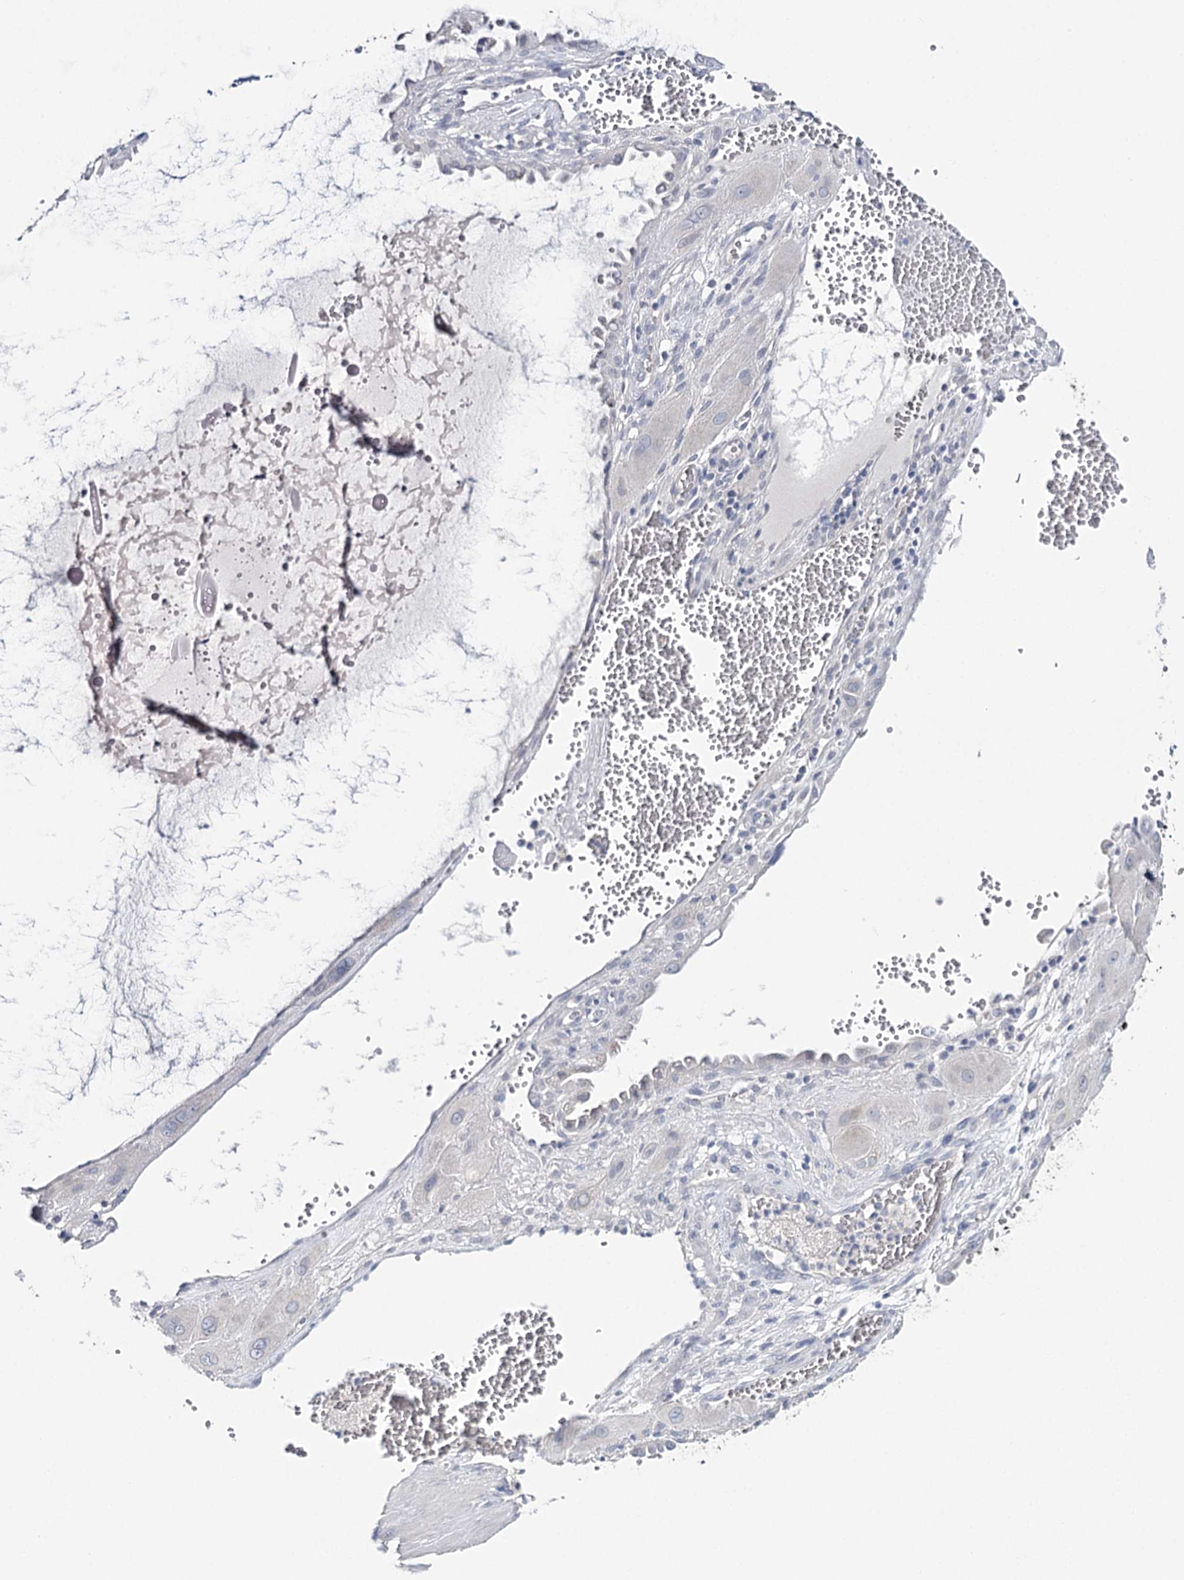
{"staining": {"intensity": "negative", "quantity": "none", "location": "none"}, "tissue": "cervical cancer", "cell_type": "Tumor cells", "image_type": "cancer", "snomed": [{"axis": "morphology", "description": "Squamous cell carcinoma, NOS"}, {"axis": "topography", "description": "Cervix"}], "caption": "Micrograph shows no protein staining in tumor cells of squamous cell carcinoma (cervical) tissue.", "gene": "TP53", "patient": {"sex": "female", "age": 34}}